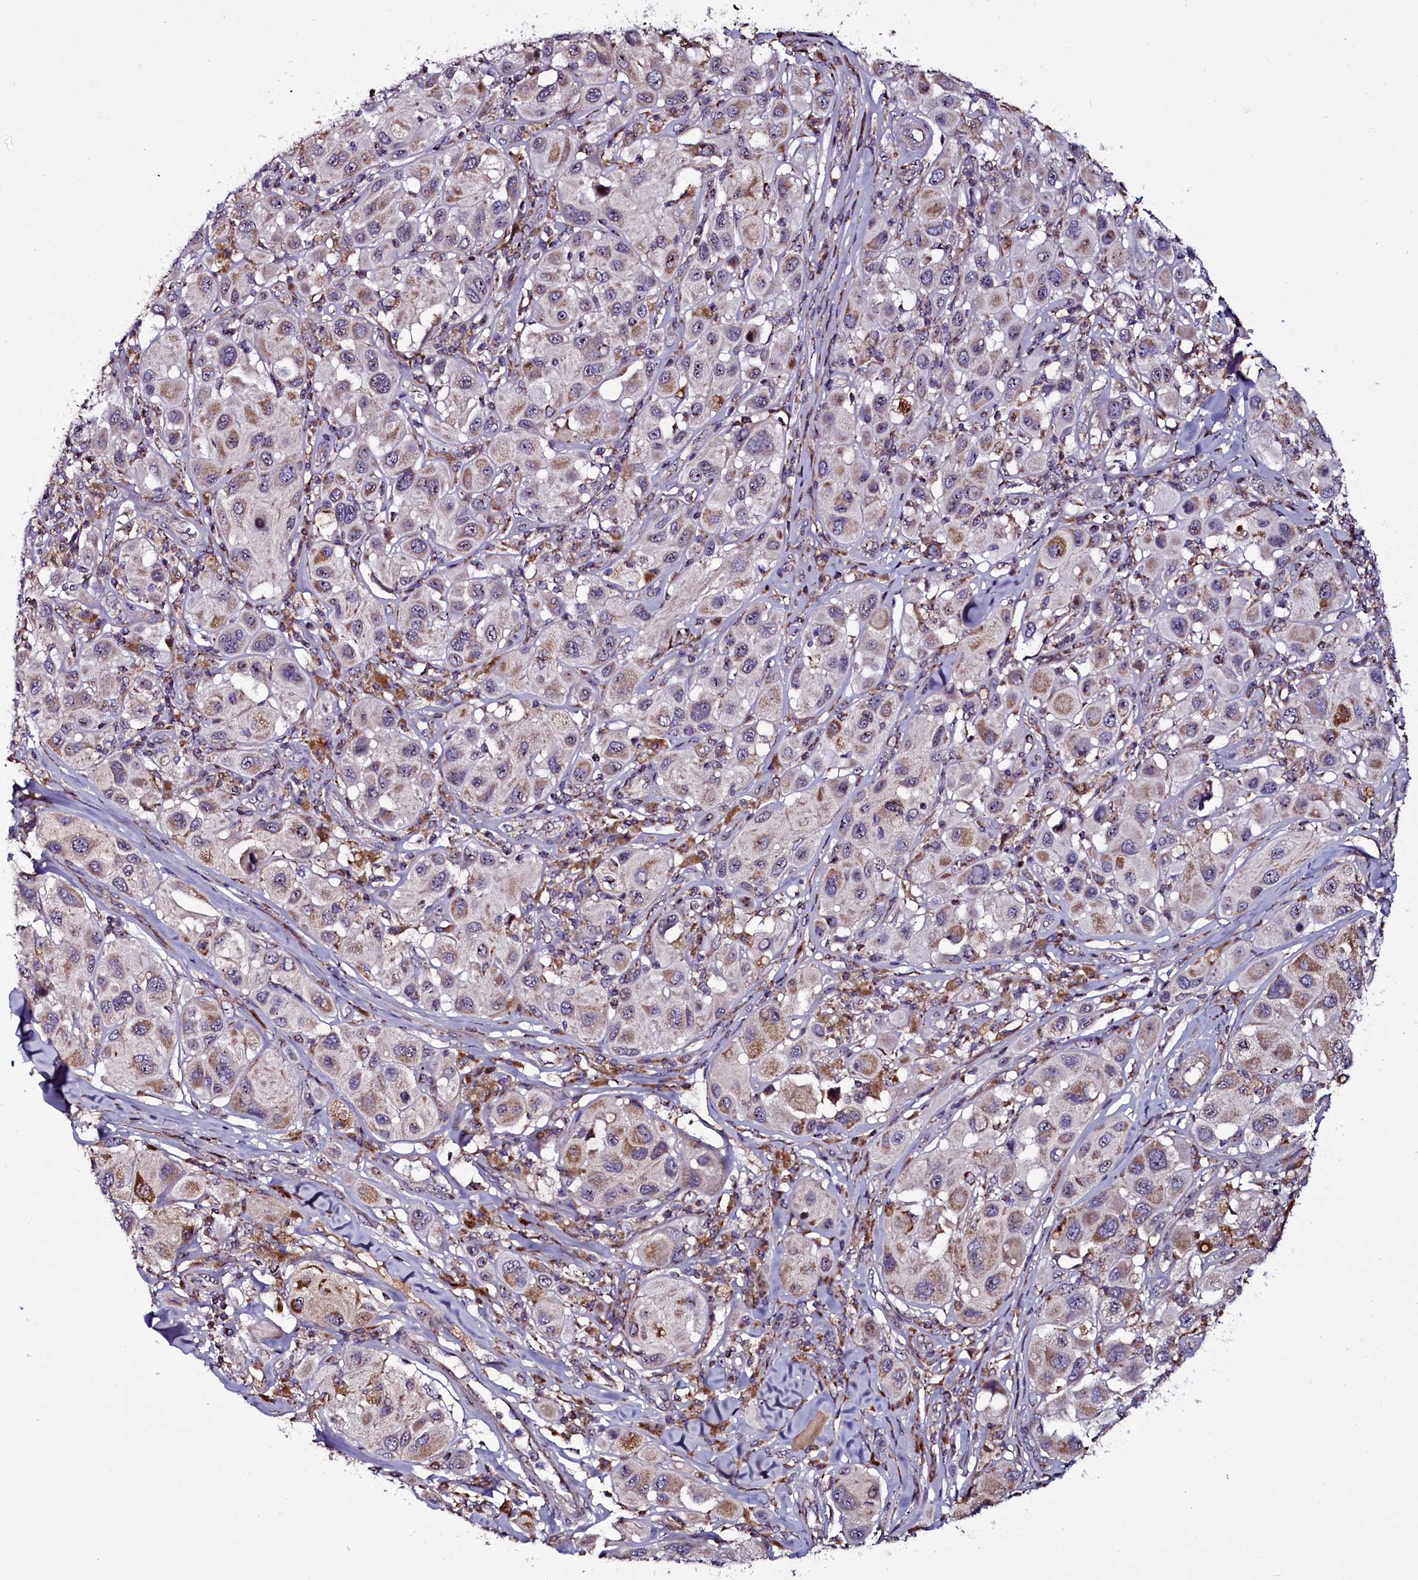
{"staining": {"intensity": "moderate", "quantity": "25%-75%", "location": "cytoplasmic/membranous"}, "tissue": "melanoma", "cell_type": "Tumor cells", "image_type": "cancer", "snomed": [{"axis": "morphology", "description": "Malignant melanoma, Metastatic site"}, {"axis": "topography", "description": "Skin"}], "caption": "IHC photomicrograph of melanoma stained for a protein (brown), which exhibits medium levels of moderate cytoplasmic/membranous positivity in about 25%-75% of tumor cells.", "gene": "NAA80", "patient": {"sex": "male", "age": 41}}